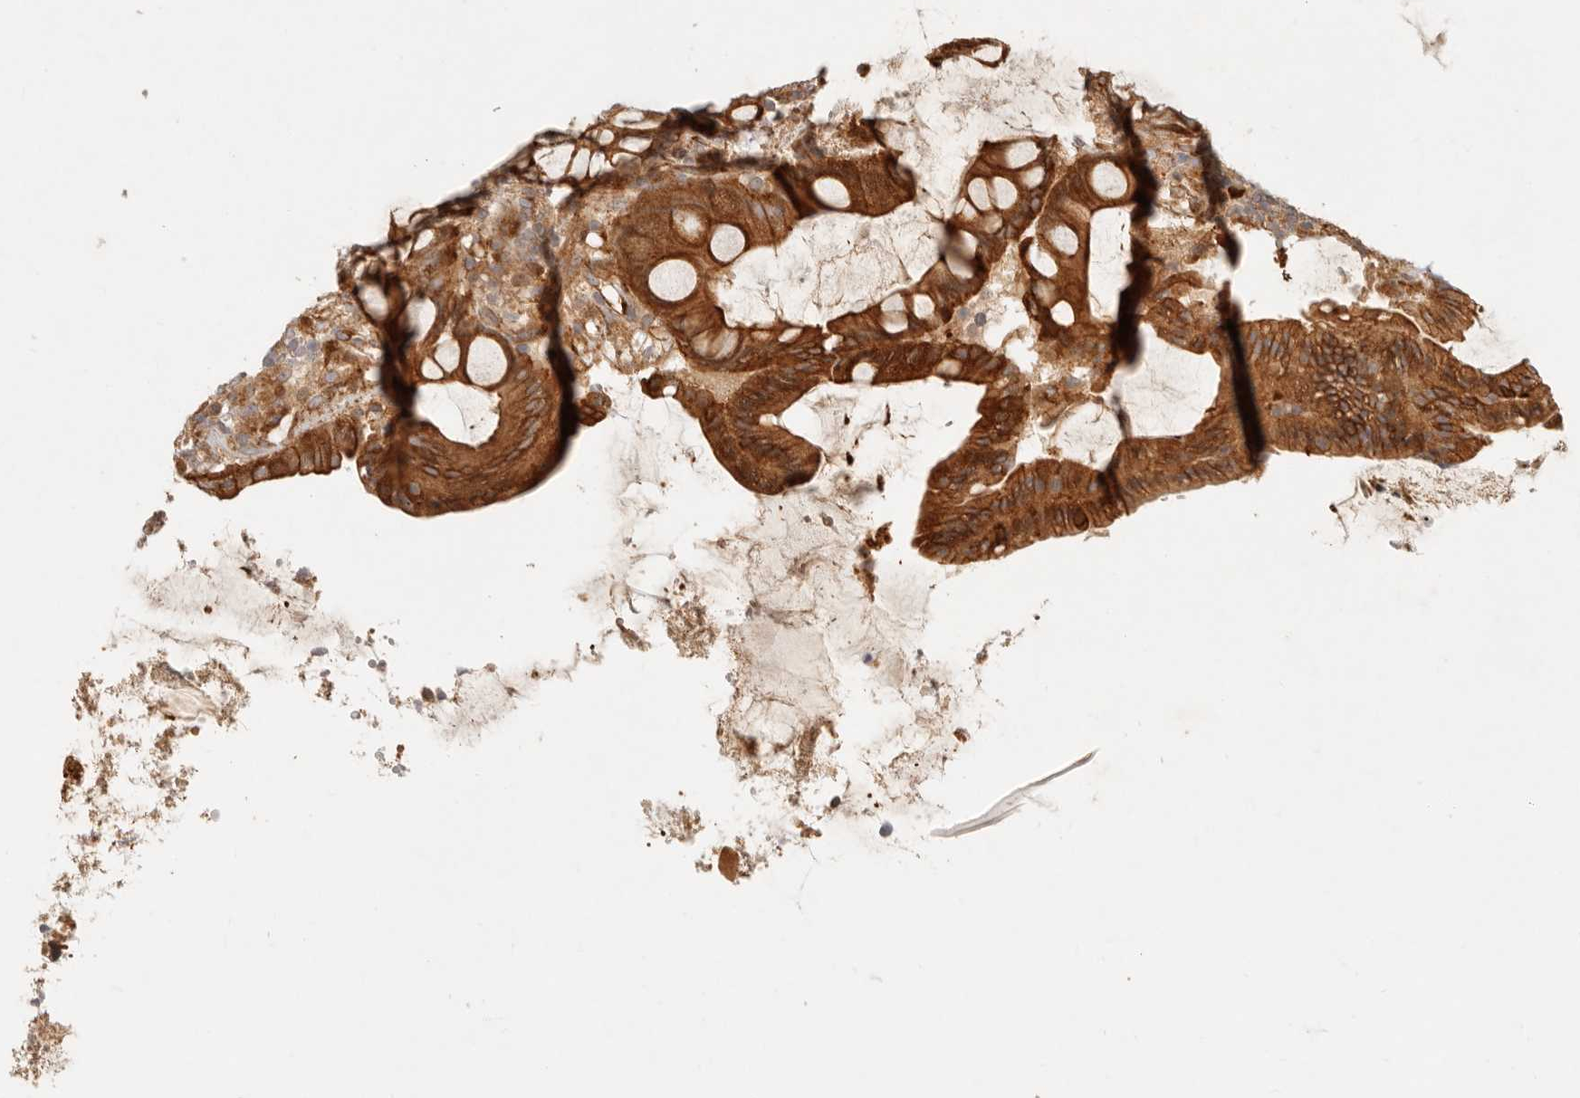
{"staining": {"intensity": "strong", "quantity": ">75%", "location": "cytoplasmic/membranous"}, "tissue": "colorectal cancer", "cell_type": "Tumor cells", "image_type": "cancer", "snomed": [{"axis": "morphology", "description": "Adenocarcinoma, NOS"}, {"axis": "topography", "description": "Colon"}], "caption": "Brown immunohistochemical staining in colorectal cancer (adenocarcinoma) reveals strong cytoplasmic/membranous expression in approximately >75% of tumor cells.", "gene": "KLHL38", "patient": {"sex": "female", "age": 66}}